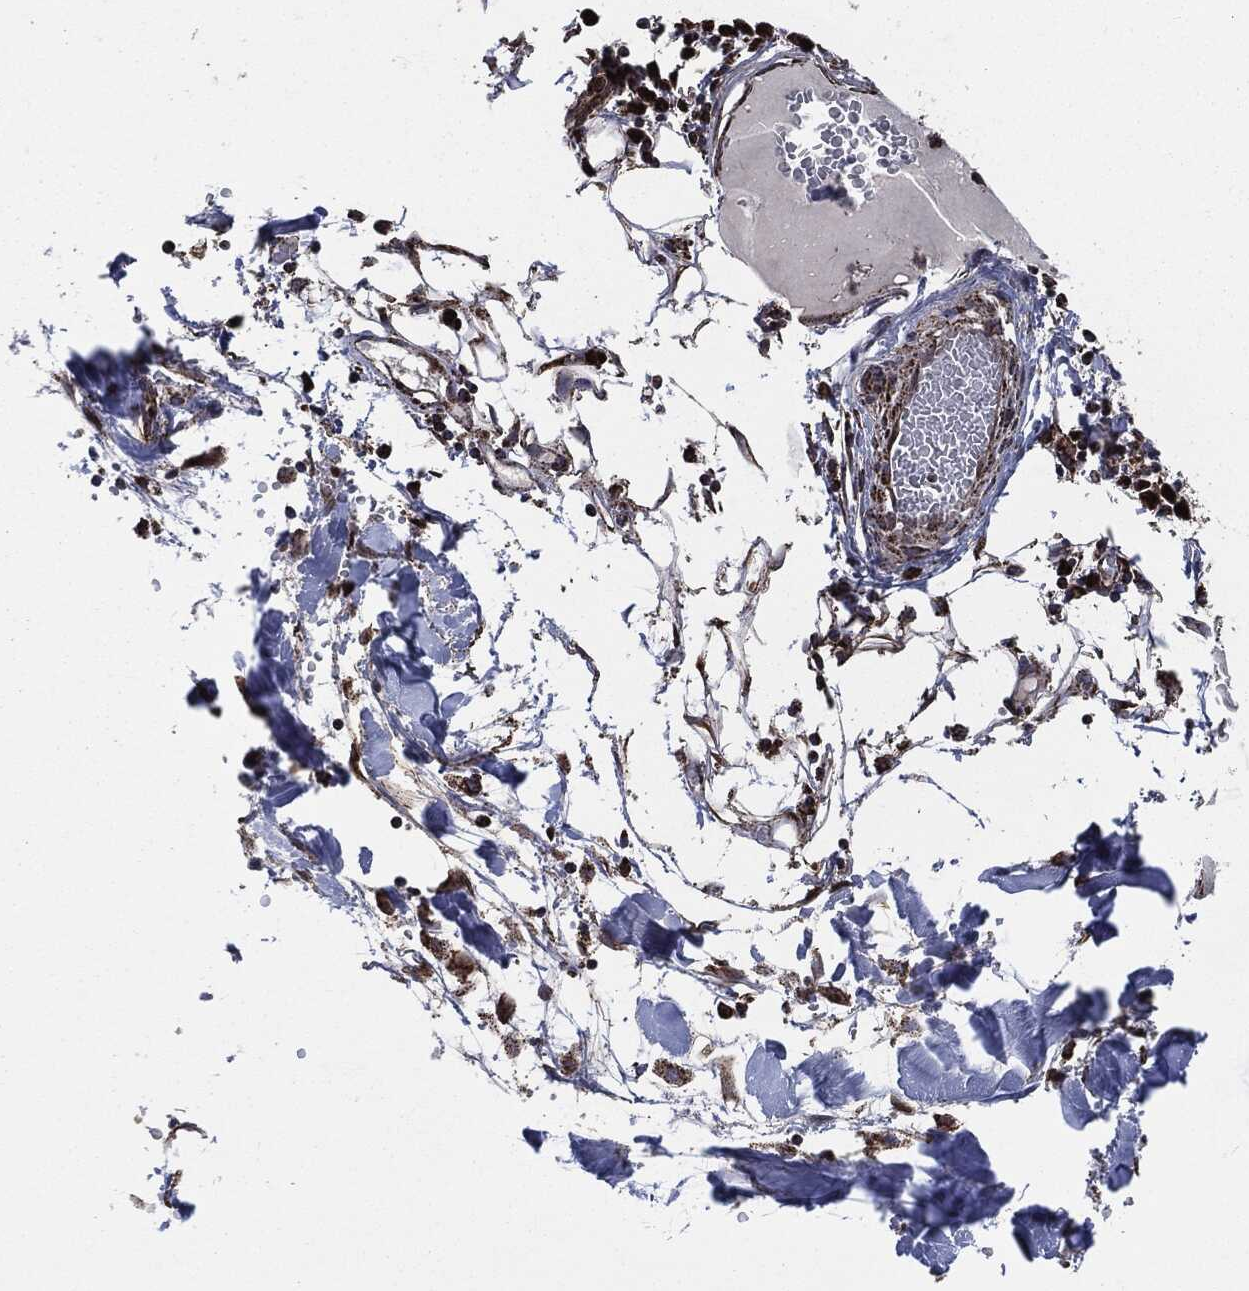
{"staining": {"intensity": "strong", "quantity": ">75%", "location": "cytoplasmic/membranous"}, "tissue": "melanoma", "cell_type": "Tumor cells", "image_type": "cancer", "snomed": [{"axis": "morphology", "description": "Malignant melanoma, Metastatic site"}, {"axis": "topography", "description": "Lymph node"}], "caption": "Tumor cells demonstrate high levels of strong cytoplasmic/membranous expression in approximately >75% of cells in human melanoma.", "gene": "FH", "patient": {"sex": "male", "age": 50}}